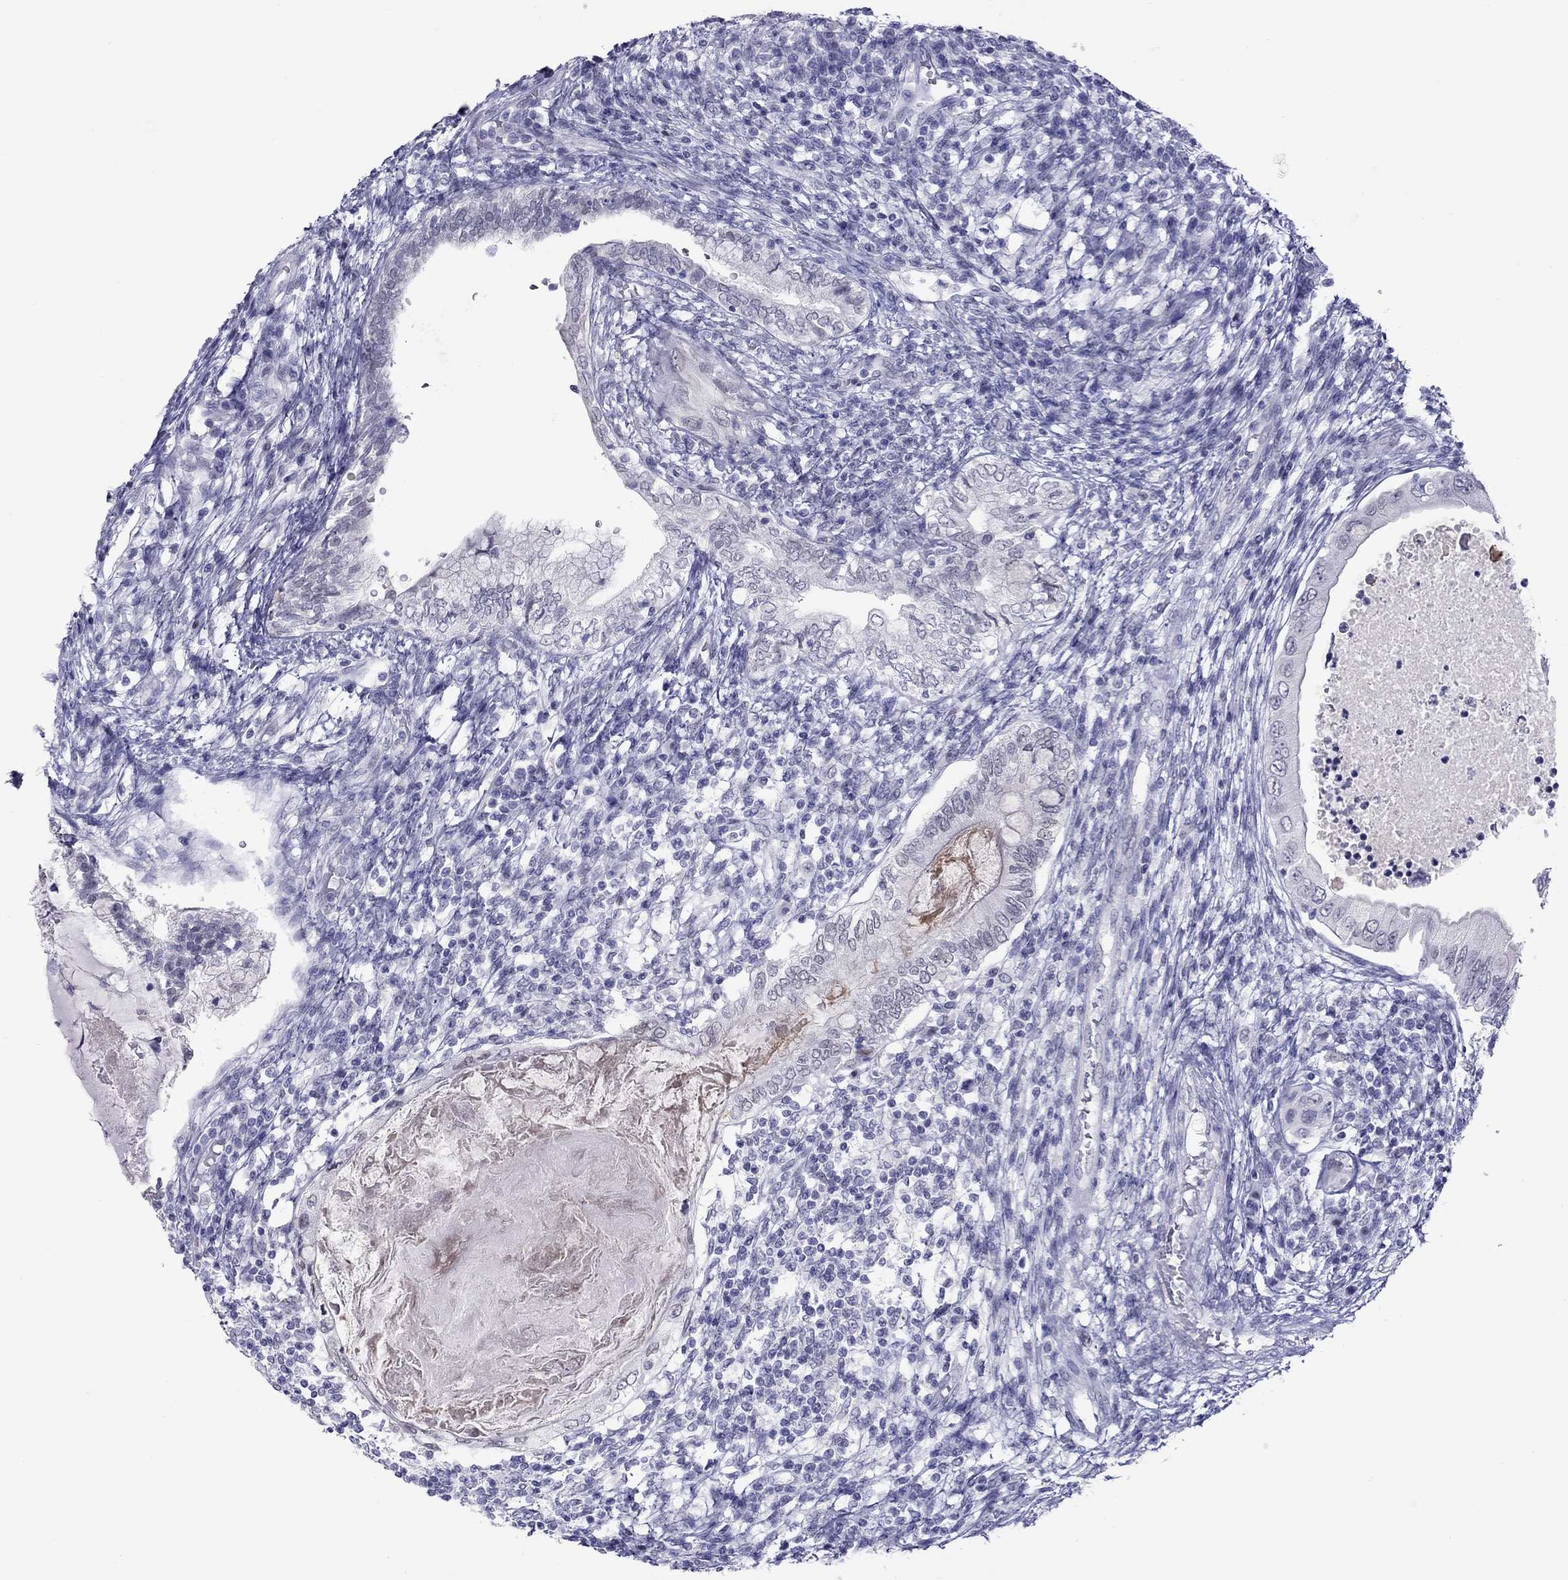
{"staining": {"intensity": "negative", "quantity": "none", "location": "none"}, "tissue": "testis cancer", "cell_type": "Tumor cells", "image_type": "cancer", "snomed": [{"axis": "morphology", "description": "Seminoma, NOS"}, {"axis": "morphology", "description": "Carcinoma, Embryonal, NOS"}, {"axis": "topography", "description": "Testis"}], "caption": "Immunohistochemistry of human seminoma (testis) demonstrates no expression in tumor cells.", "gene": "CHRNB3", "patient": {"sex": "male", "age": 41}}